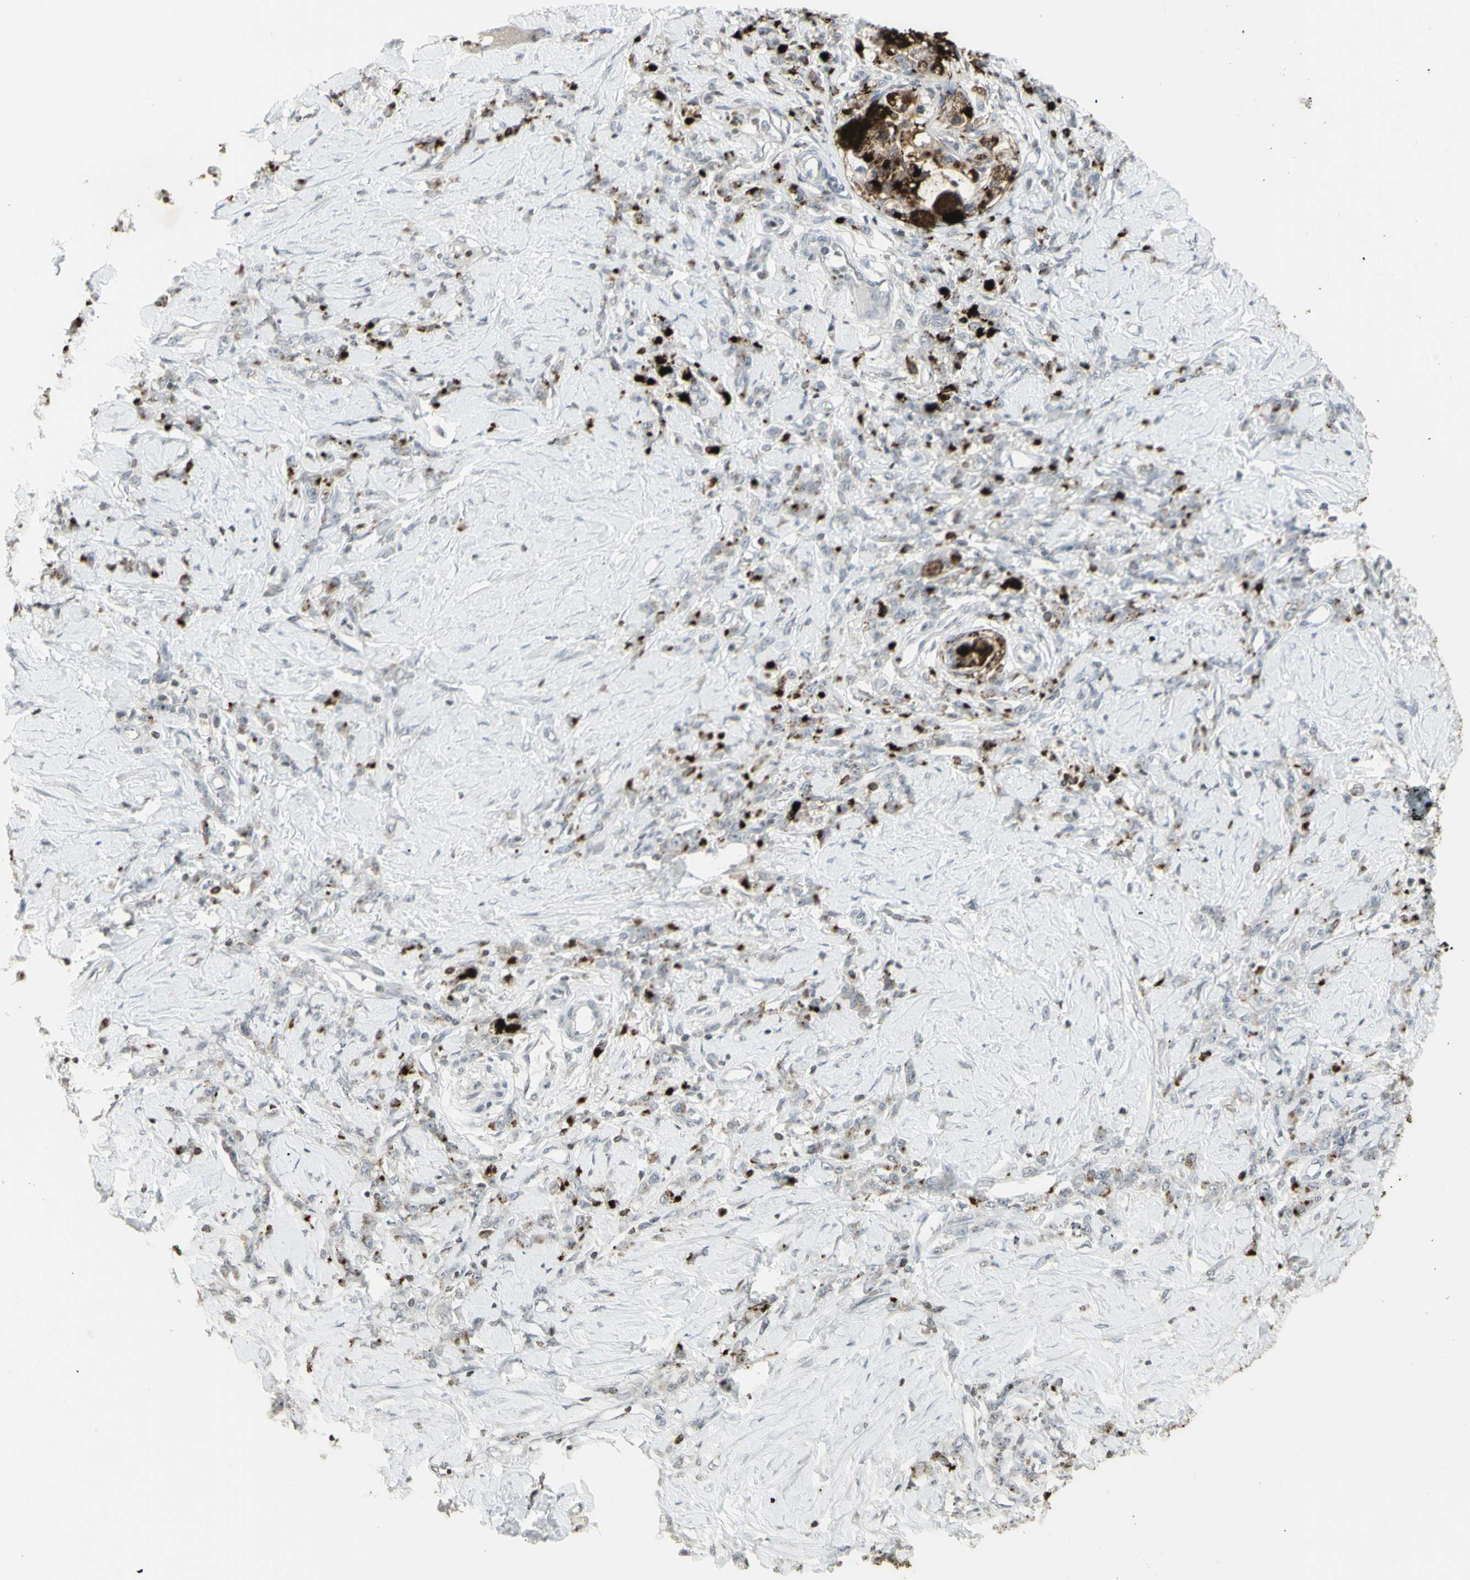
{"staining": {"intensity": "negative", "quantity": "none", "location": "none"}, "tissue": "stomach cancer", "cell_type": "Tumor cells", "image_type": "cancer", "snomed": [{"axis": "morphology", "description": "Adenocarcinoma, NOS"}, {"axis": "topography", "description": "Stomach"}], "caption": "DAB (3,3'-diaminobenzidine) immunohistochemical staining of human stomach cancer (adenocarcinoma) displays no significant expression in tumor cells.", "gene": "MUC5AC", "patient": {"sex": "male", "age": 82}}